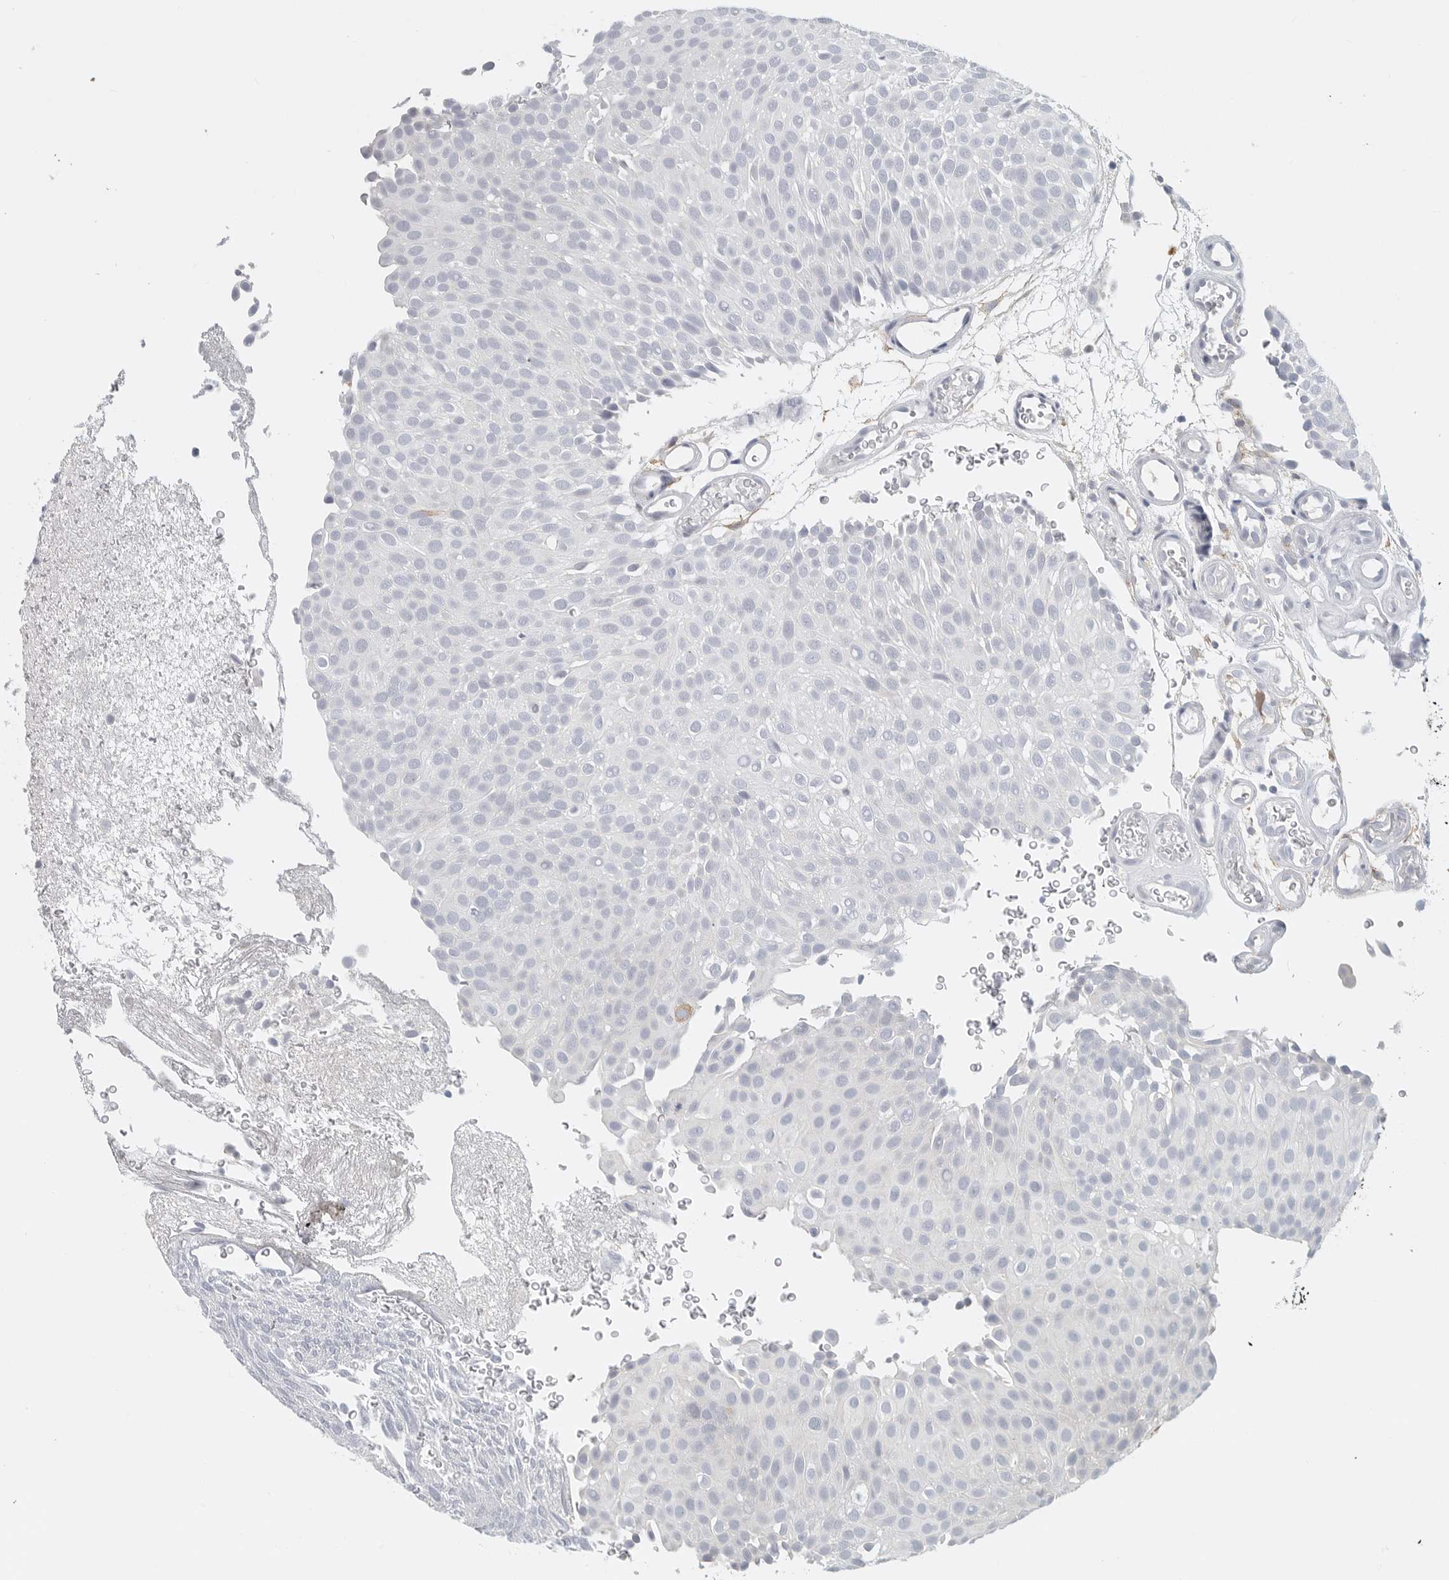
{"staining": {"intensity": "negative", "quantity": "none", "location": "none"}, "tissue": "urothelial cancer", "cell_type": "Tumor cells", "image_type": "cancer", "snomed": [{"axis": "morphology", "description": "Urothelial carcinoma, Low grade"}, {"axis": "topography", "description": "Urinary bladder"}], "caption": "High power microscopy micrograph of an immunohistochemistry image of urothelial carcinoma (low-grade), revealing no significant positivity in tumor cells. The staining is performed using DAB (3,3'-diaminobenzidine) brown chromogen with nuclei counter-stained in using hematoxylin.", "gene": "PAM", "patient": {"sex": "male", "age": 78}}